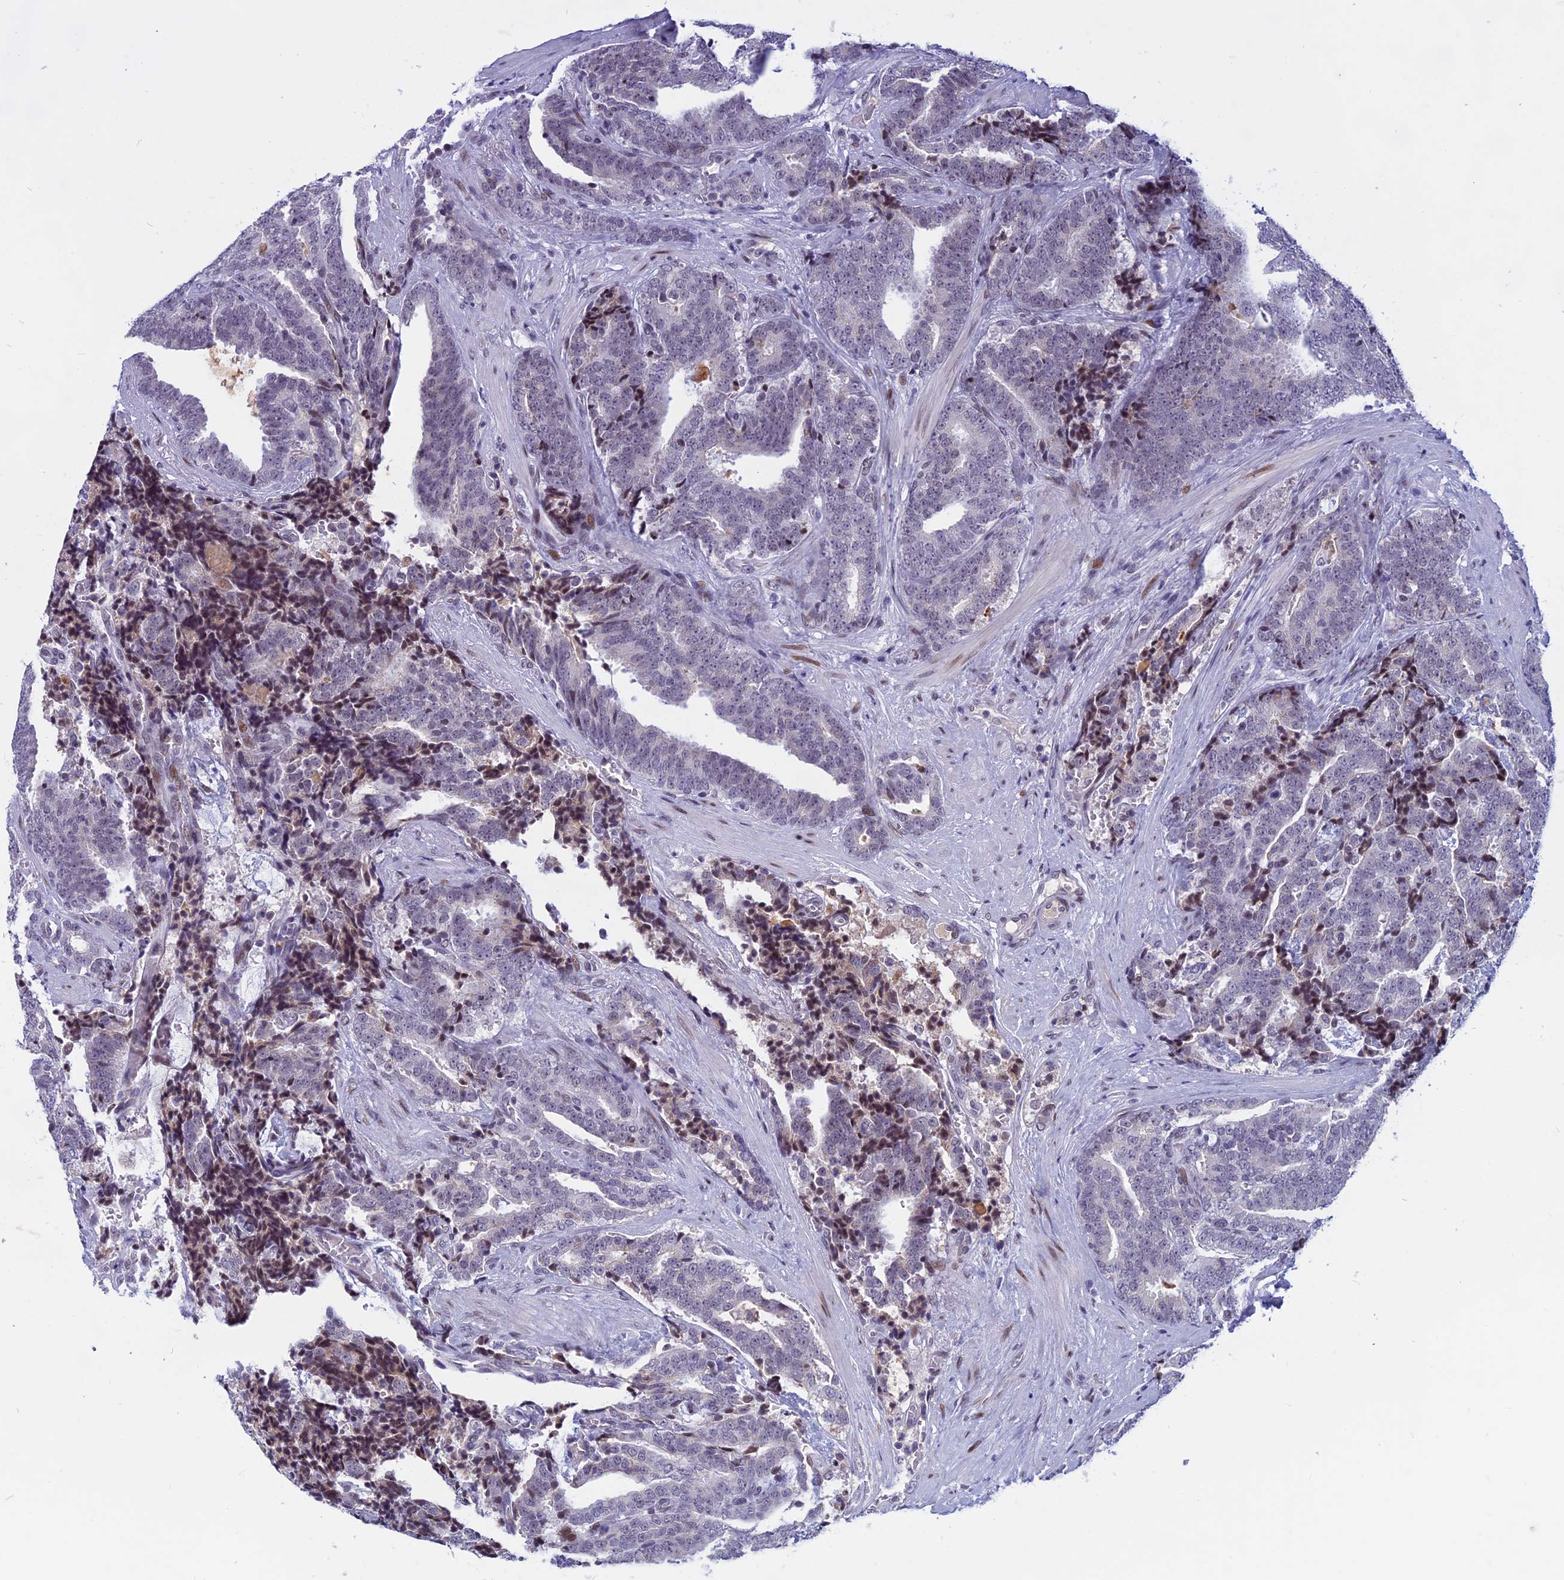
{"staining": {"intensity": "negative", "quantity": "none", "location": "none"}, "tissue": "prostate cancer", "cell_type": "Tumor cells", "image_type": "cancer", "snomed": [{"axis": "morphology", "description": "Adenocarcinoma, High grade"}, {"axis": "topography", "description": "Prostate and seminal vesicle, NOS"}], "caption": "High magnification brightfield microscopy of prostate cancer stained with DAB (brown) and counterstained with hematoxylin (blue): tumor cells show no significant positivity.", "gene": "CDC7", "patient": {"sex": "male", "age": 67}}